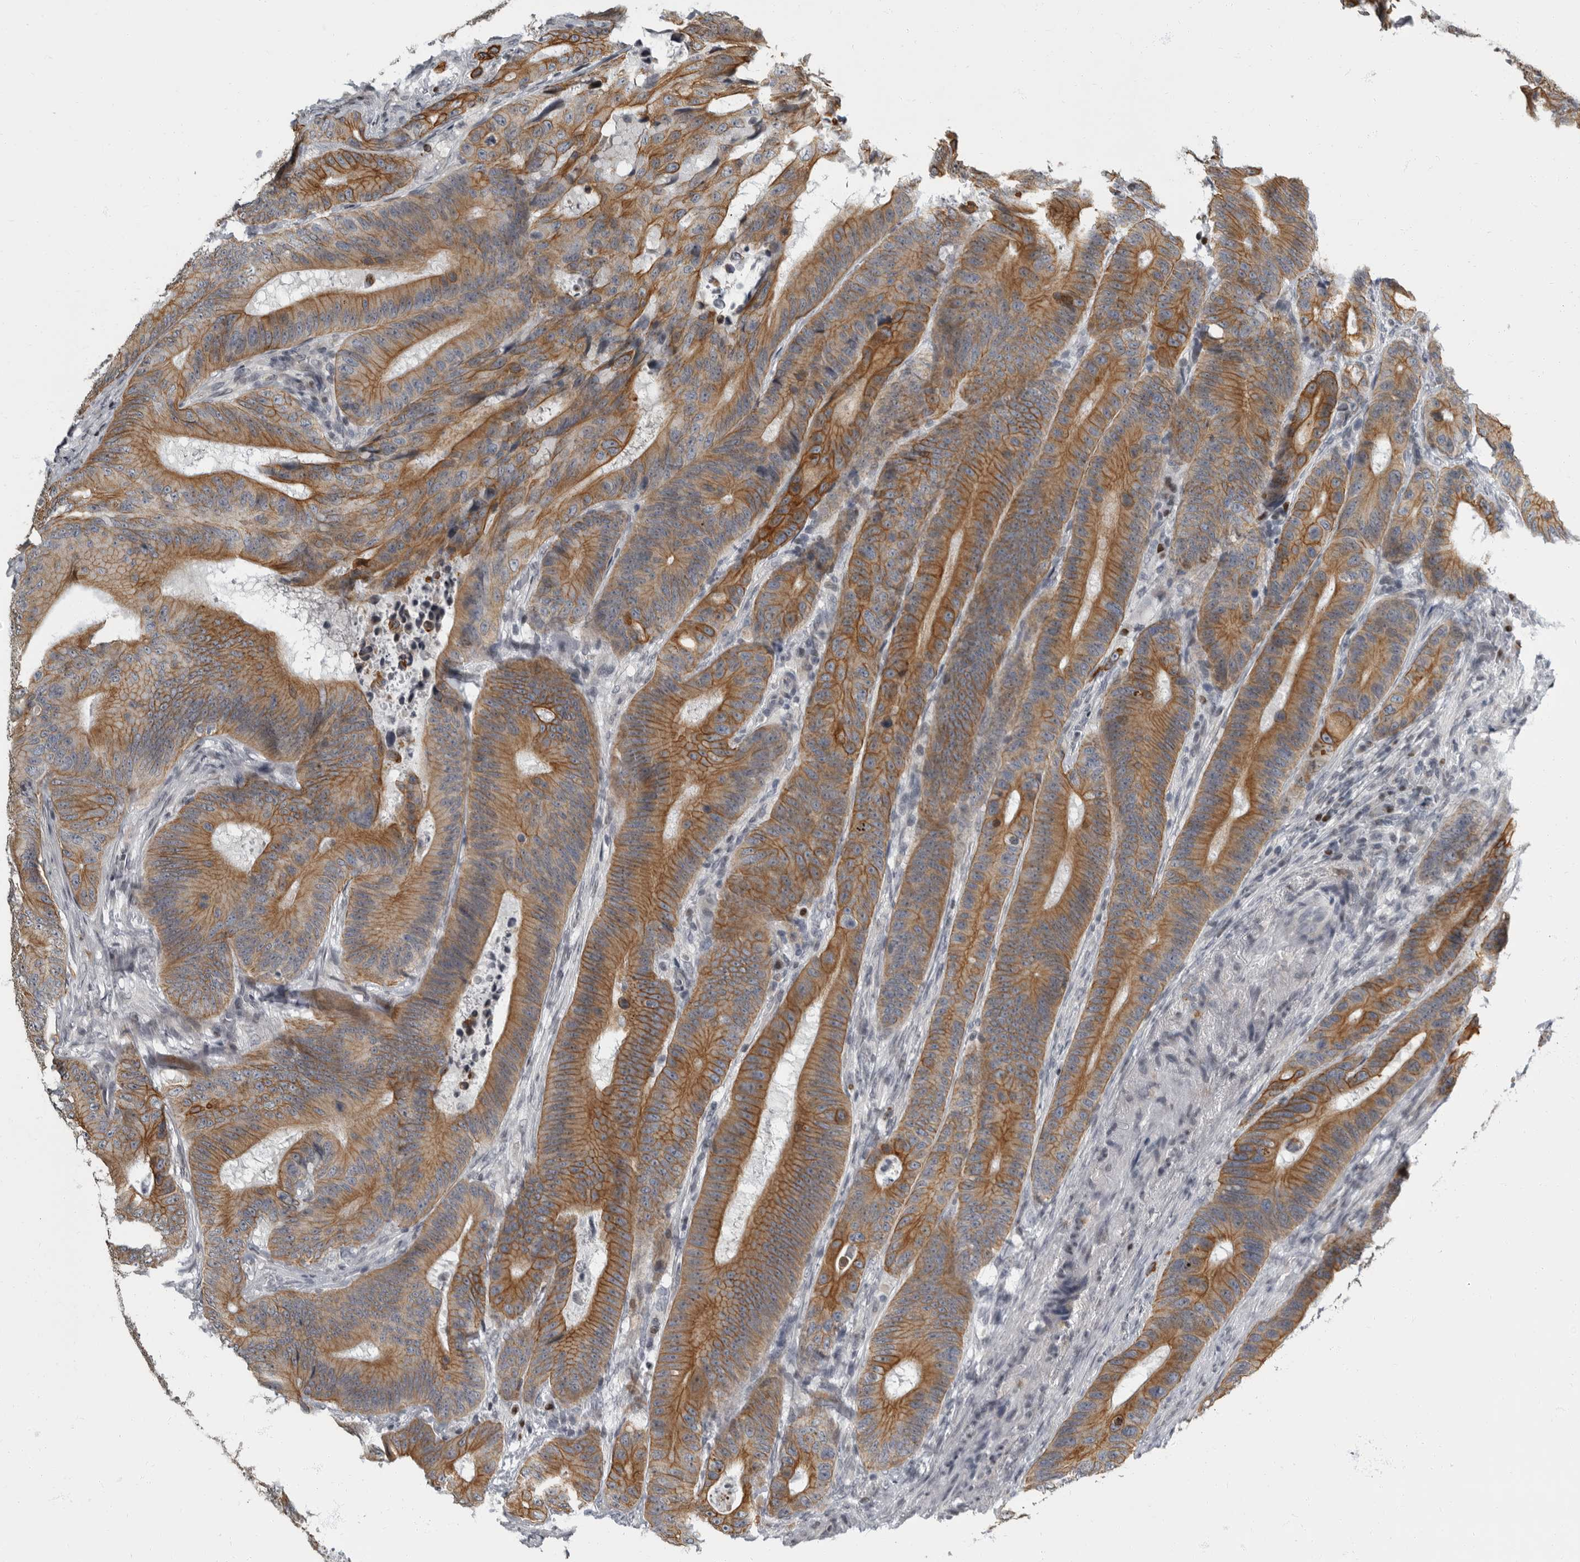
{"staining": {"intensity": "moderate", "quantity": ">75%", "location": "cytoplasmic/membranous"}, "tissue": "colorectal cancer", "cell_type": "Tumor cells", "image_type": "cancer", "snomed": [{"axis": "morphology", "description": "Adenocarcinoma, NOS"}, {"axis": "topography", "description": "Colon"}], "caption": "Brown immunohistochemical staining in human colorectal adenocarcinoma reveals moderate cytoplasmic/membranous staining in approximately >75% of tumor cells.", "gene": "EVI5", "patient": {"sex": "male", "age": 83}}